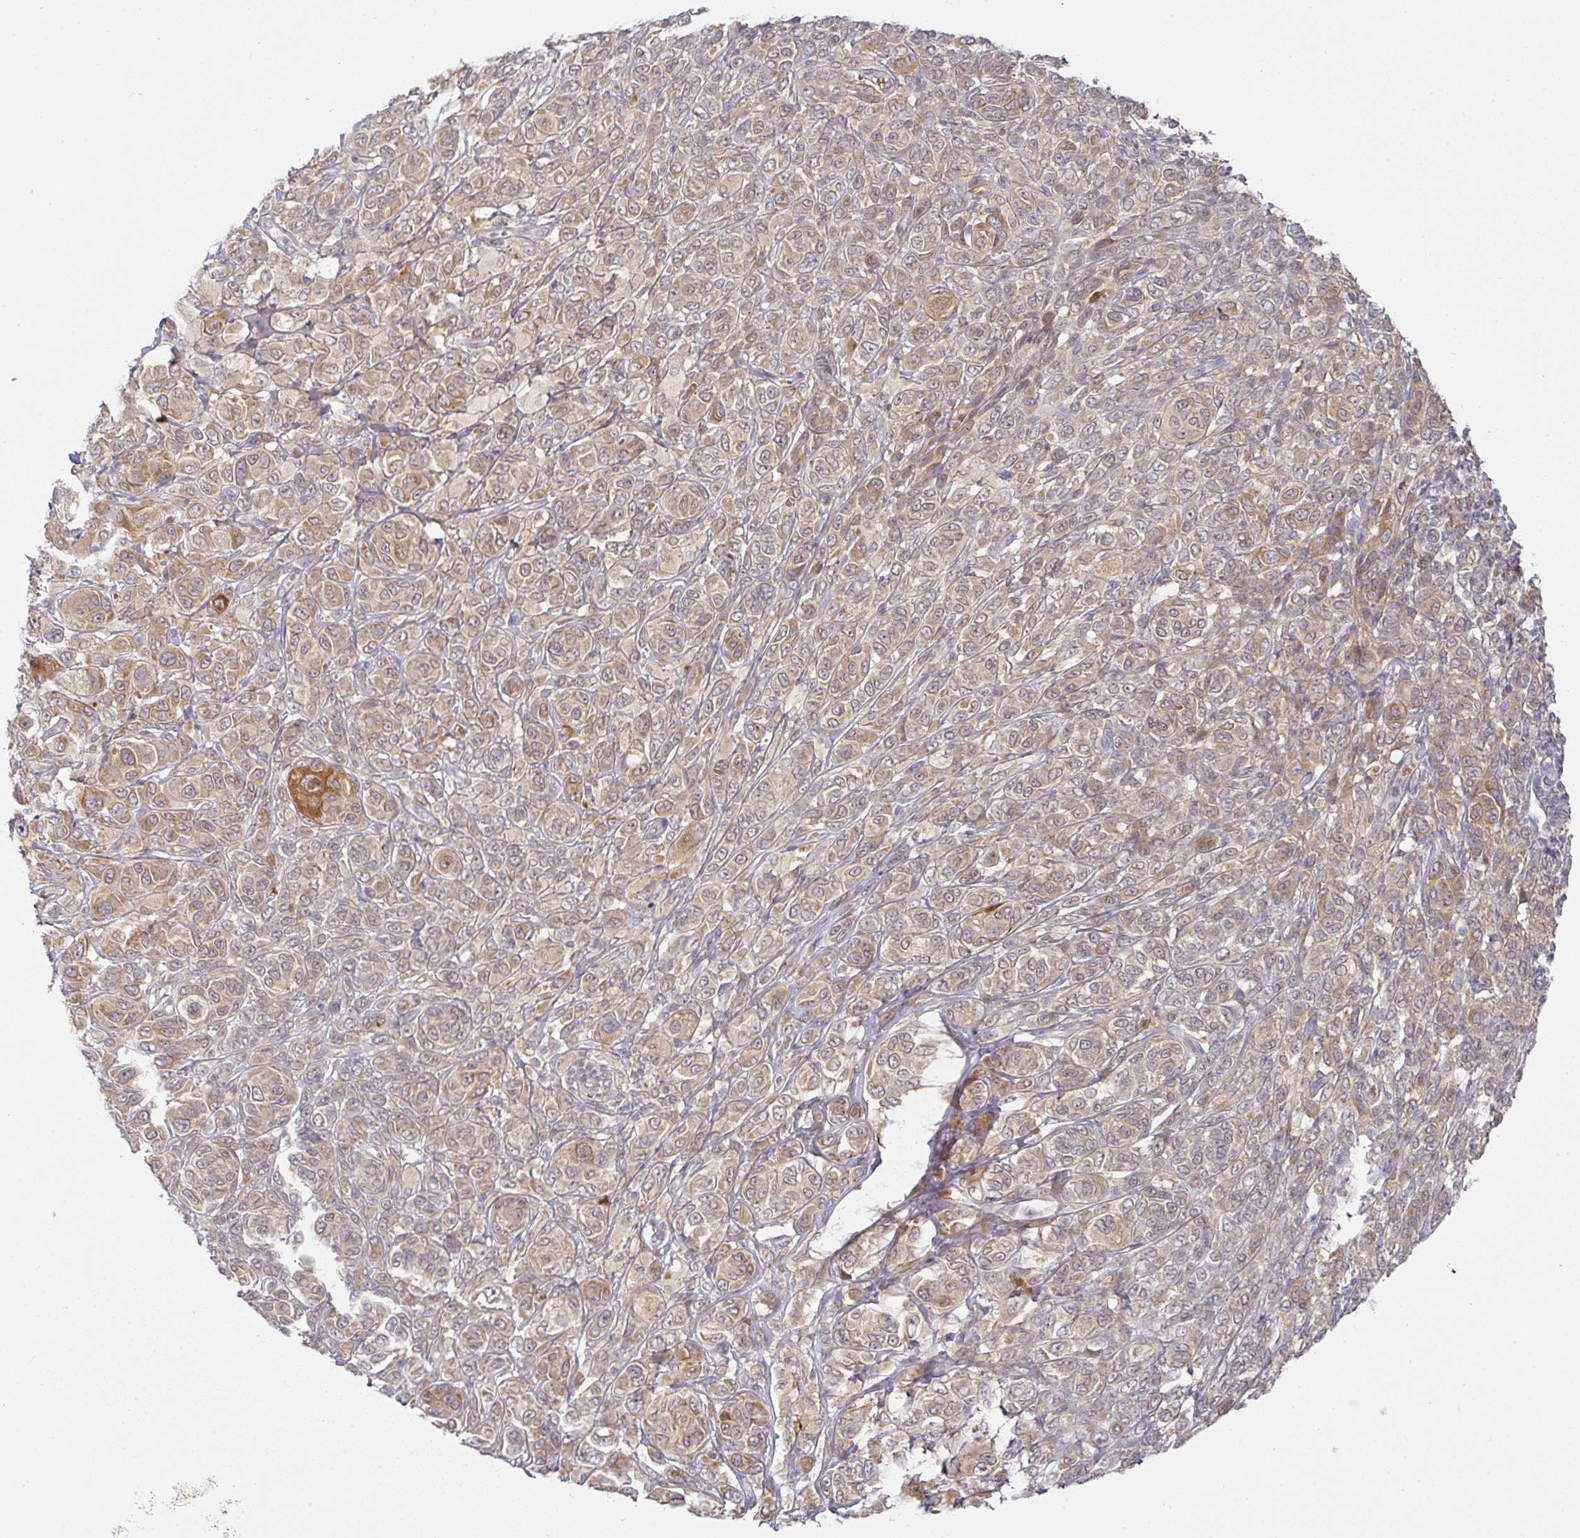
{"staining": {"intensity": "moderate", "quantity": ">75%", "location": "cytoplasmic/membranous"}, "tissue": "melanoma", "cell_type": "Tumor cells", "image_type": "cancer", "snomed": [{"axis": "morphology", "description": "Malignant melanoma, NOS"}, {"axis": "topography", "description": "Skin"}], "caption": "Protein analysis of melanoma tissue displays moderate cytoplasmic/membranous staining in about >75% of tumor cells.", "gene": "DERL2", "patient": {"sex": "male", "age": 42}}